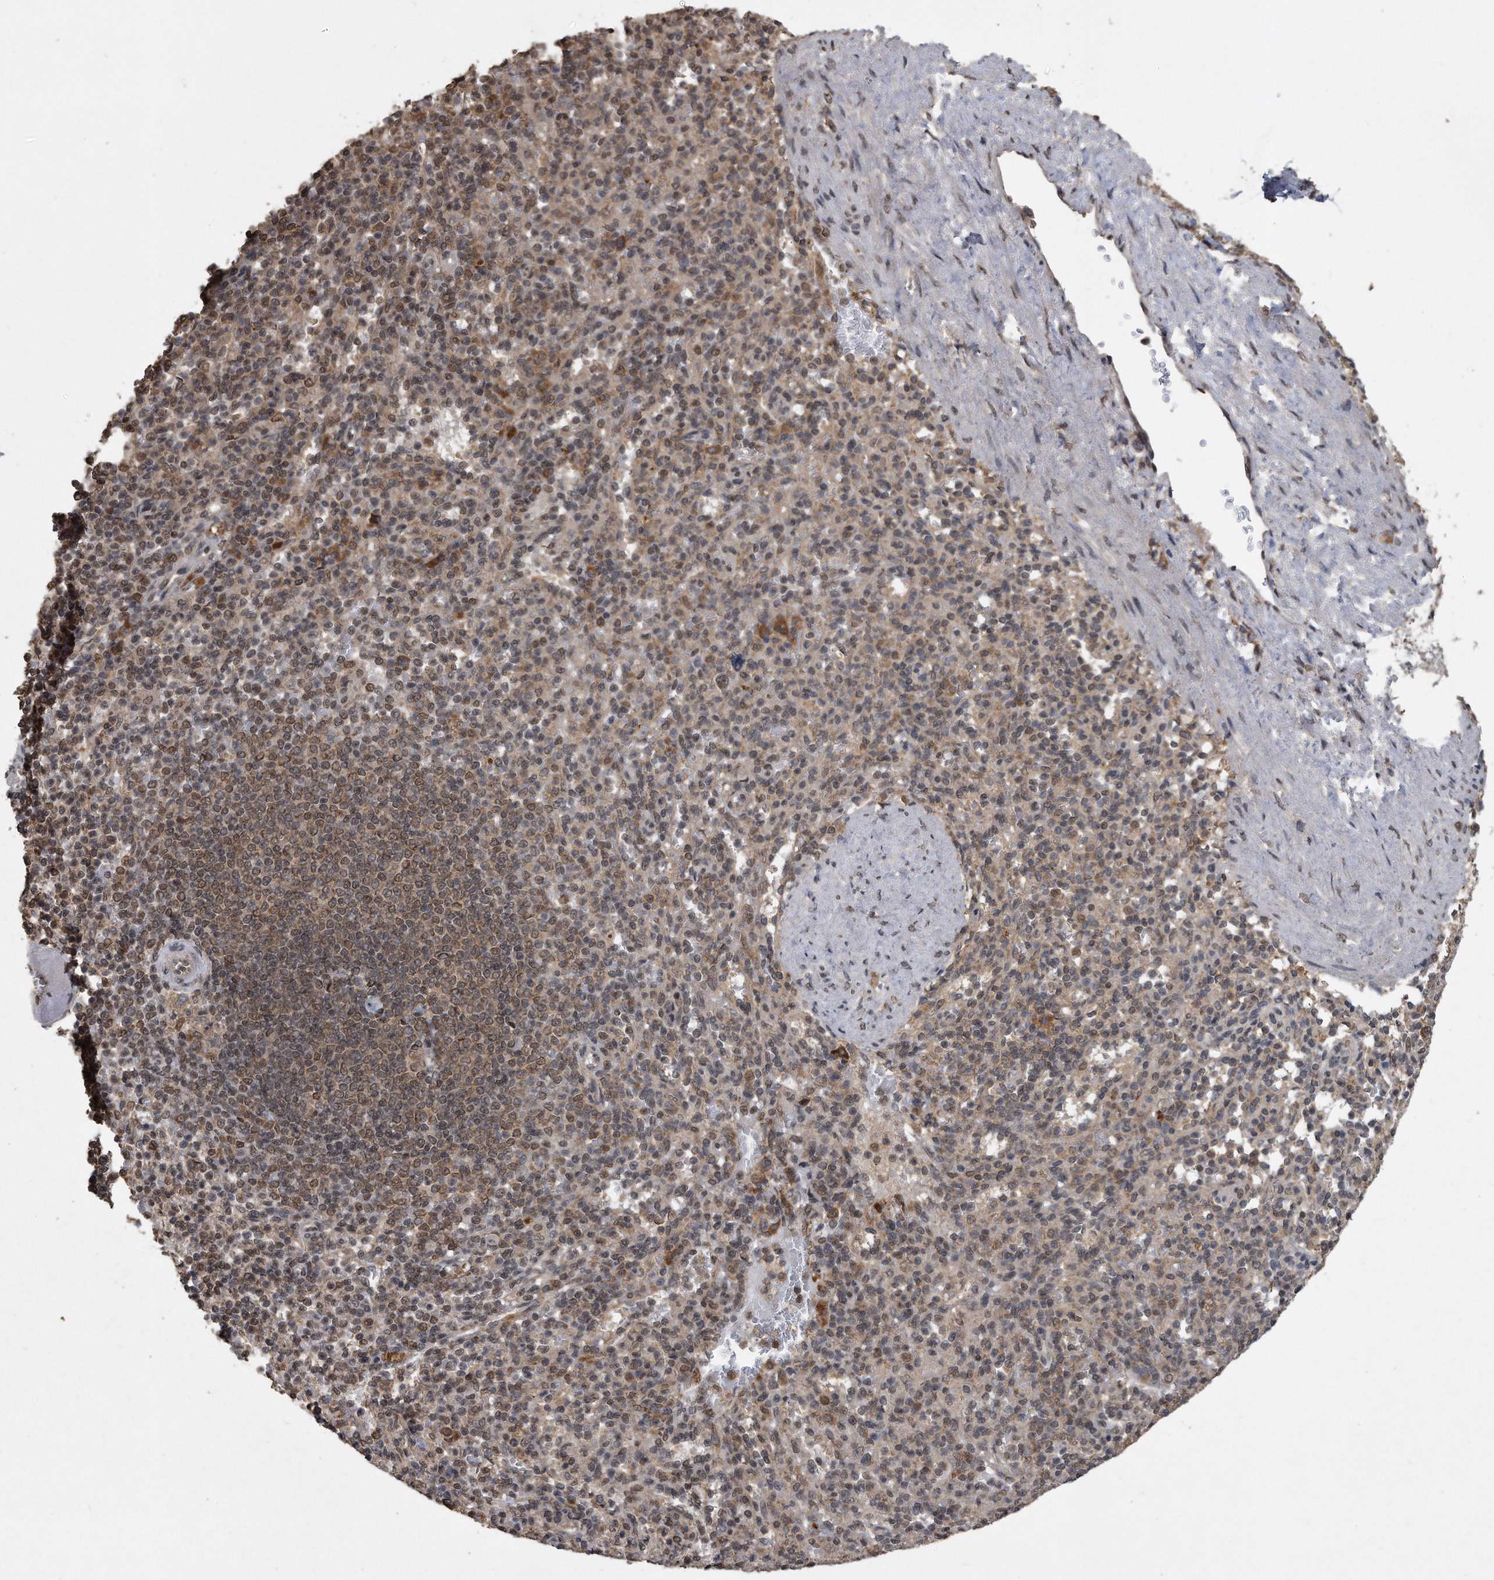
{"staining": {"intensity": "weak", "quantity": "25%-75%", "location": "nuclear"}, "tissue": "spleen", "cell_type": "Cells in red pulp", "image_type": "normal", "snomed": [{"axis": "morphology", "description": "Normal tissue, NOS"}, {"axis": "topography", "description": "Spleen"}], "caption": "This photomicrograph reveals immunohistochemistry staining of unremarkable spleen, with low weak nuclear positivity in about 25%-75% of cells in red pulp.", "gene": "CRYZL1", "patient": {"sex": "female", "age": 74}}